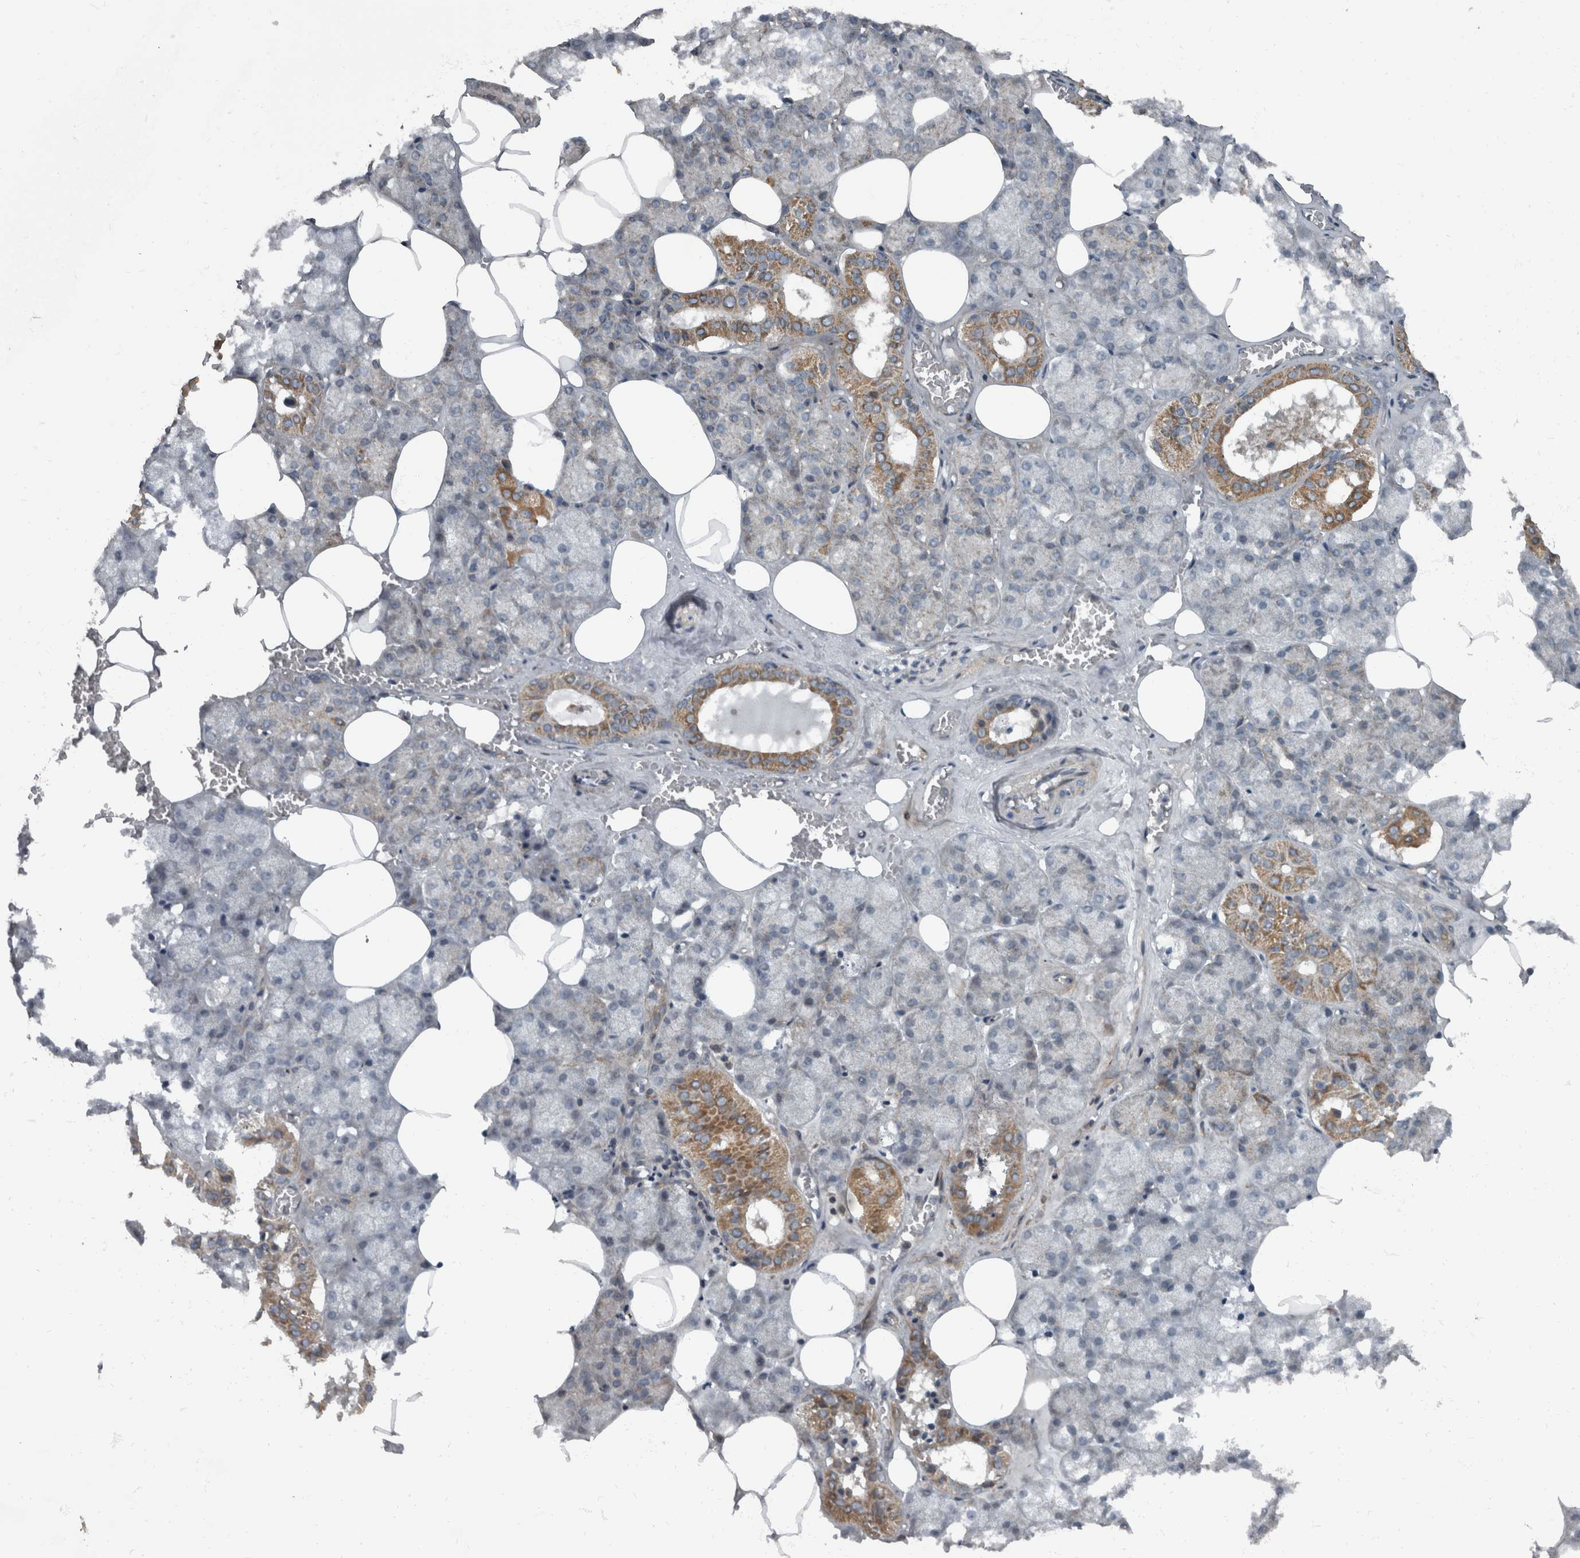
{"staining": {"intensity": "moderate", "quantity": "<25%", "location": "cytoplasmic/membranous"}, "tissue": "salivary gland", "cell_type": "Glandular cells", "image_type": "normal", "snomed": [{"axis": "morphology", "description": "Normal tissue, NOS"}, {"axis": "topography", "description": "Salivary gland"}], "caption": "About <25% of glandular cells in benign salivary gland demonstrate moderate cytoplasmic/membranous protein positivity as visualized by brown immunohistochemical staining.", "gene": "RABGGTB", "patient": {"sex": "male", "age": 62}}